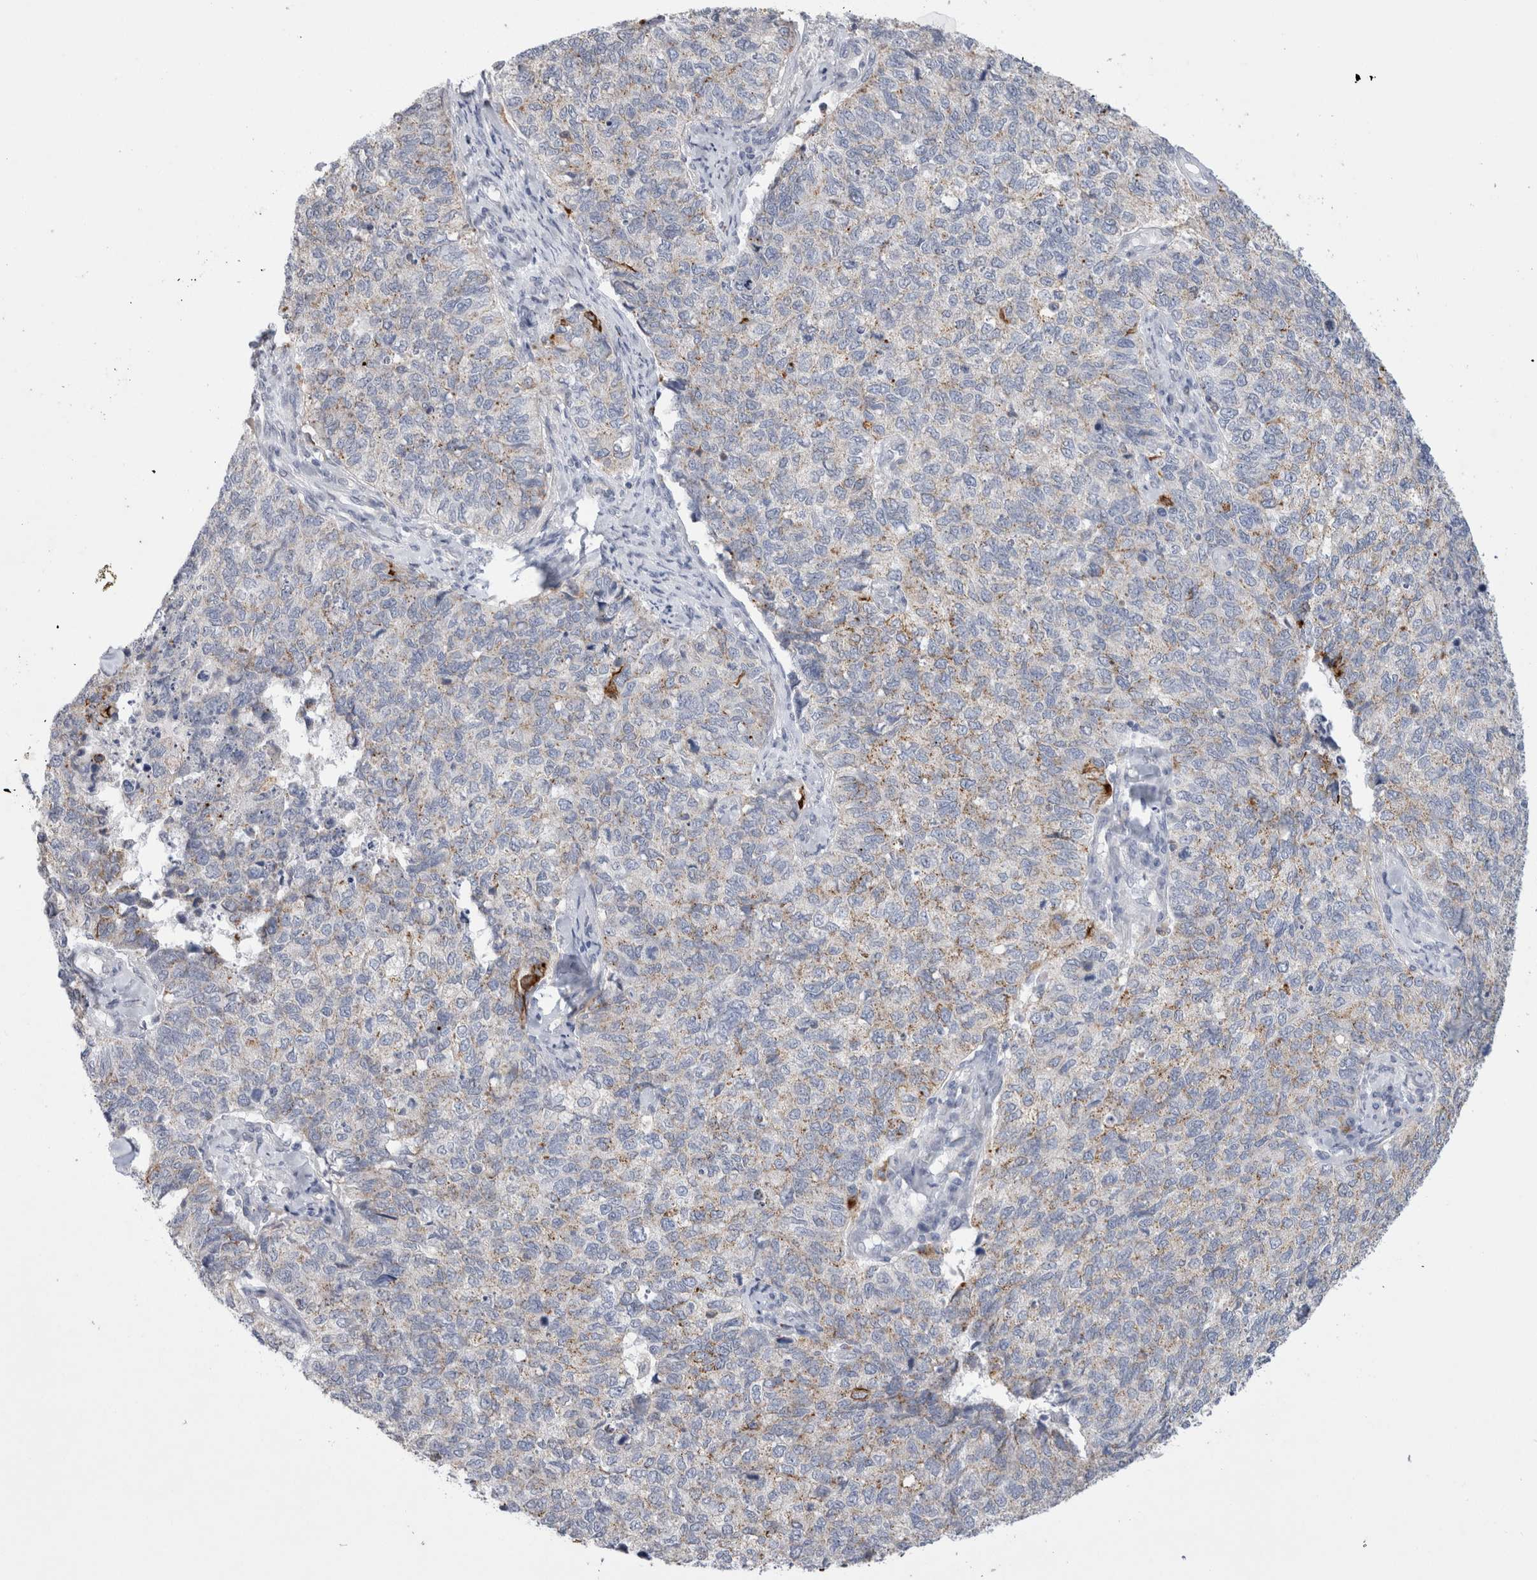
{"staining": {"intensity": "strong", "quantity": "<25%", "location": "cytoplasmic/membranous"}, "tissue": "cervical cancer", "cell_type": "Tumor cells", "image_type": "cancer", "snomed": [{"axis": "morphology", "description": "Squamous cell carcinoma, NOS"}, {"axis": "topography", "description": "Cervix"}], "caption": "High-power microscopy captured an IHC image of squamous cell carcinoma (cervical), revealing strong cytoplasmic/membranous expression in about <25% of tumor cells. (Stains: DAB (3,3'-diaminobenzidine) in brown, nuclei in blue, Microscopy: brightfield microscopy at high magnification).", "gene": "GAA", "patient": {"sex": "female", "age": 63}}